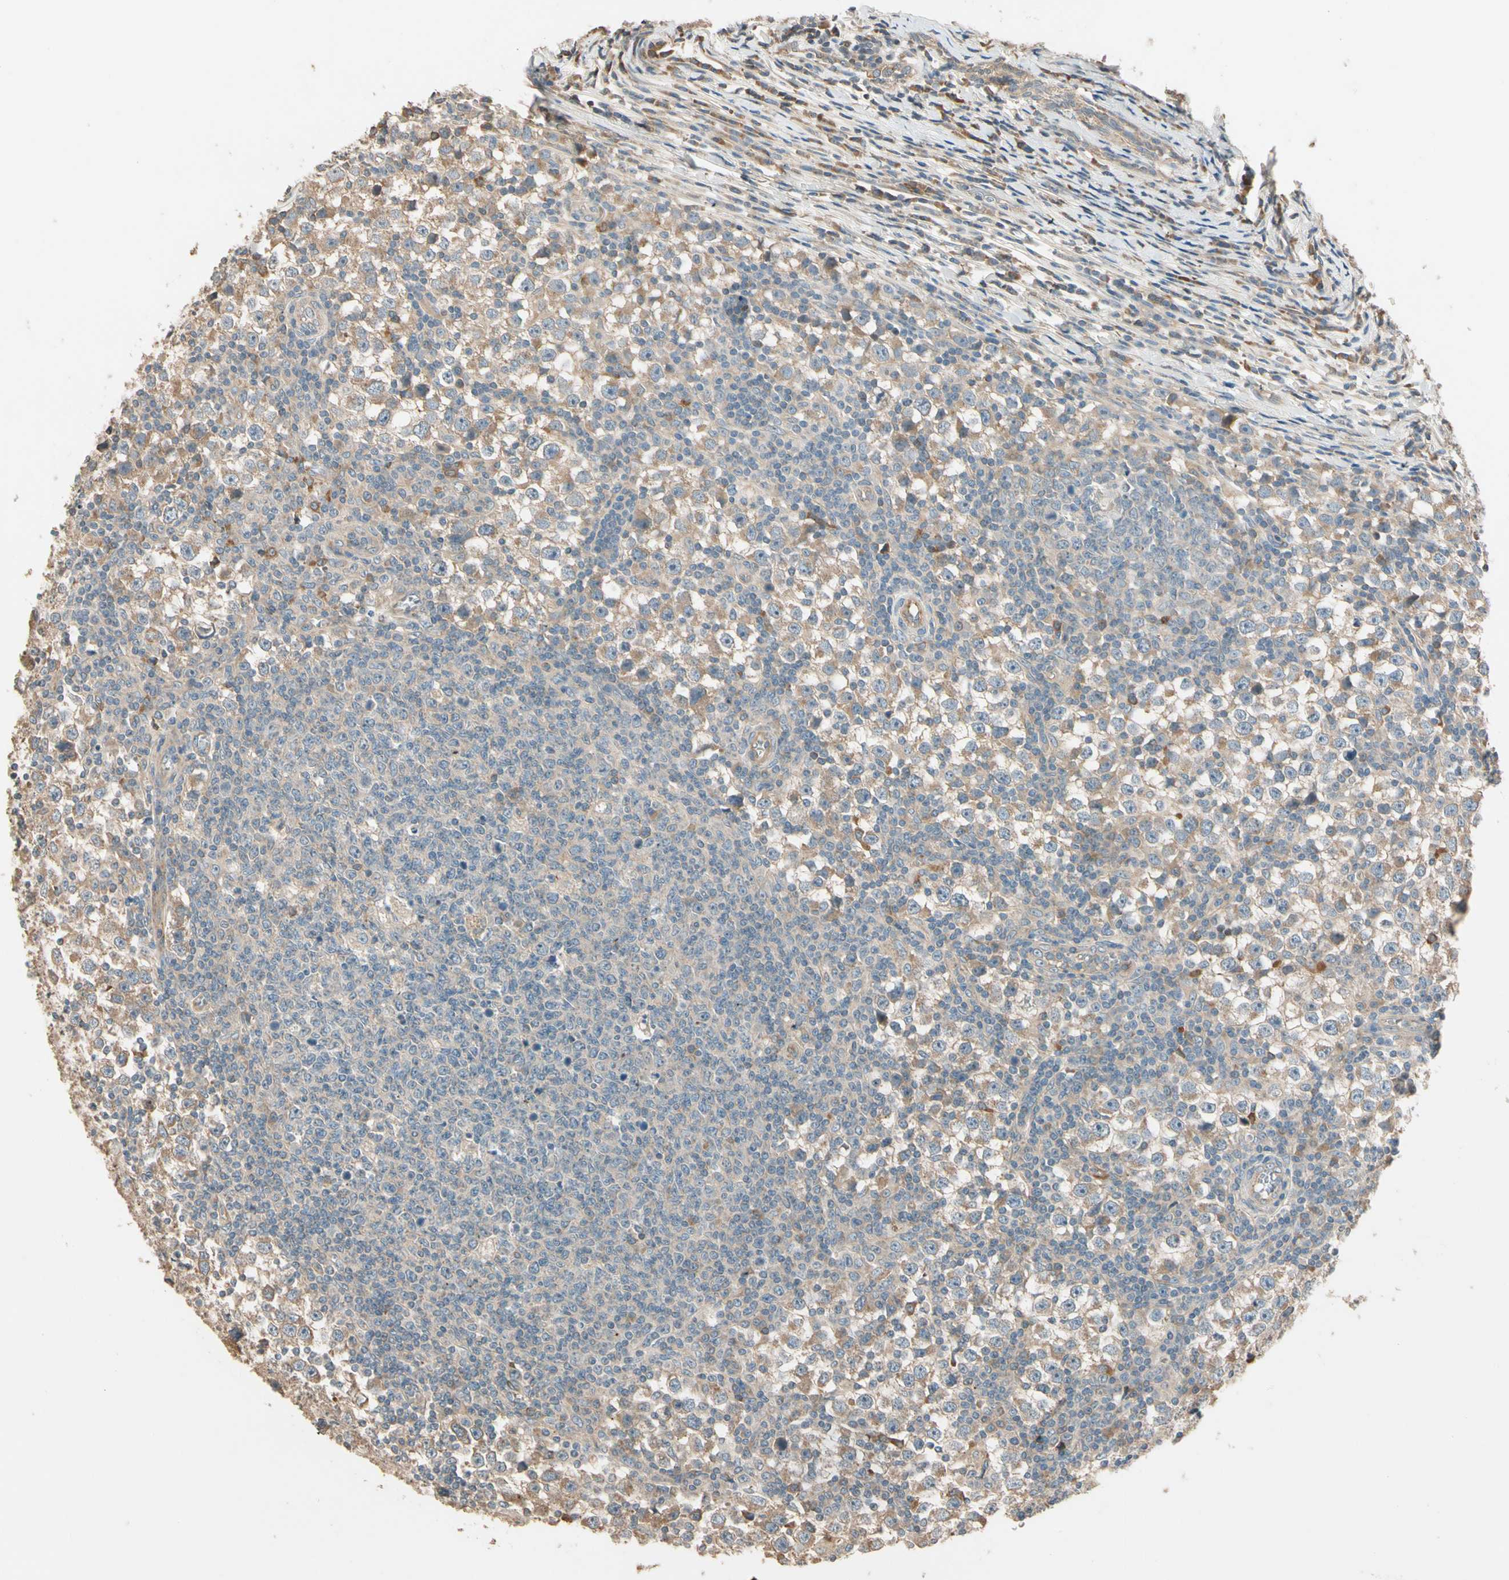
{"staining": {"intensity": "moderate", "quantity": ">75%", "location": "cytoplasmic/membranous"}, "tissue": "testis cancer", "cell_type": "Tumor cells", "image_type": "cancer", "snomed": [{"axis": "morphology", "description": "Seminoma, NOS"}, {"axis": "topography", "description": "Testis"}], "caption": "Human testis seminoma stained with a brown dye reveals moderate cytoplasmic/membranous positive expression in approximately >75% of tumor cells.", "gene": "TNFRSF21", "patient": {"sex": "male", "age": 65}}